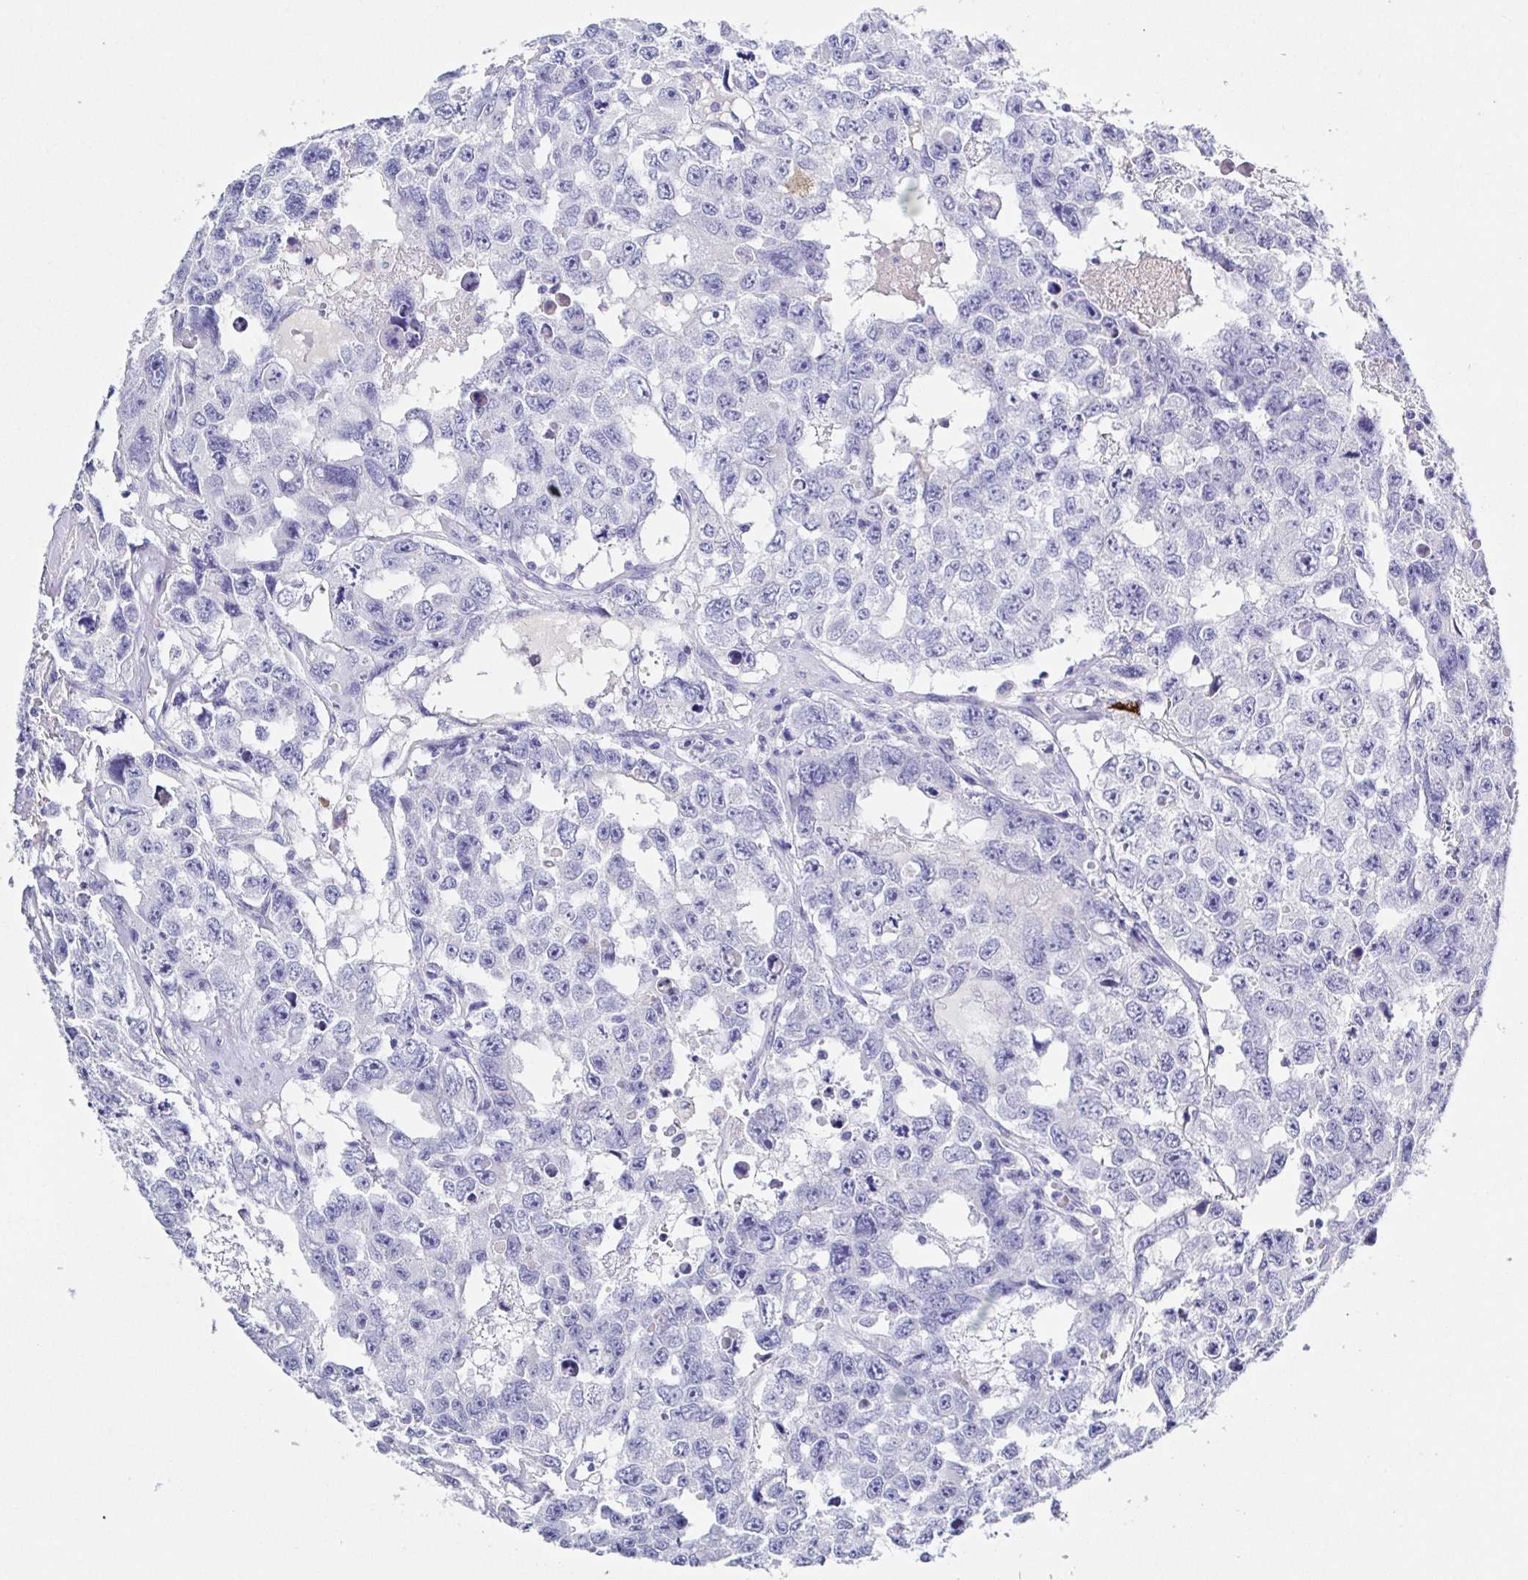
{"staining": {"intensity": "negative", "quantity": "none", "location": "none"}, "tissue": "testis cancer", "cell_type": "Tumor cells", "image_type": "cancer", "snomed": [{"axis": "morphology", "description": "Seminoma, NOS"}, {"axis": "topography", "description": "Testis"}], "caption": "This image is of testis seminoma stained with immunohistochemistry (IHC) to label a protein in brown with the nuclei are counter-stained blue. There is no expression in tumor cells.", "gene": "MAOA", "patient": {"sex": "male", "age": 26}}